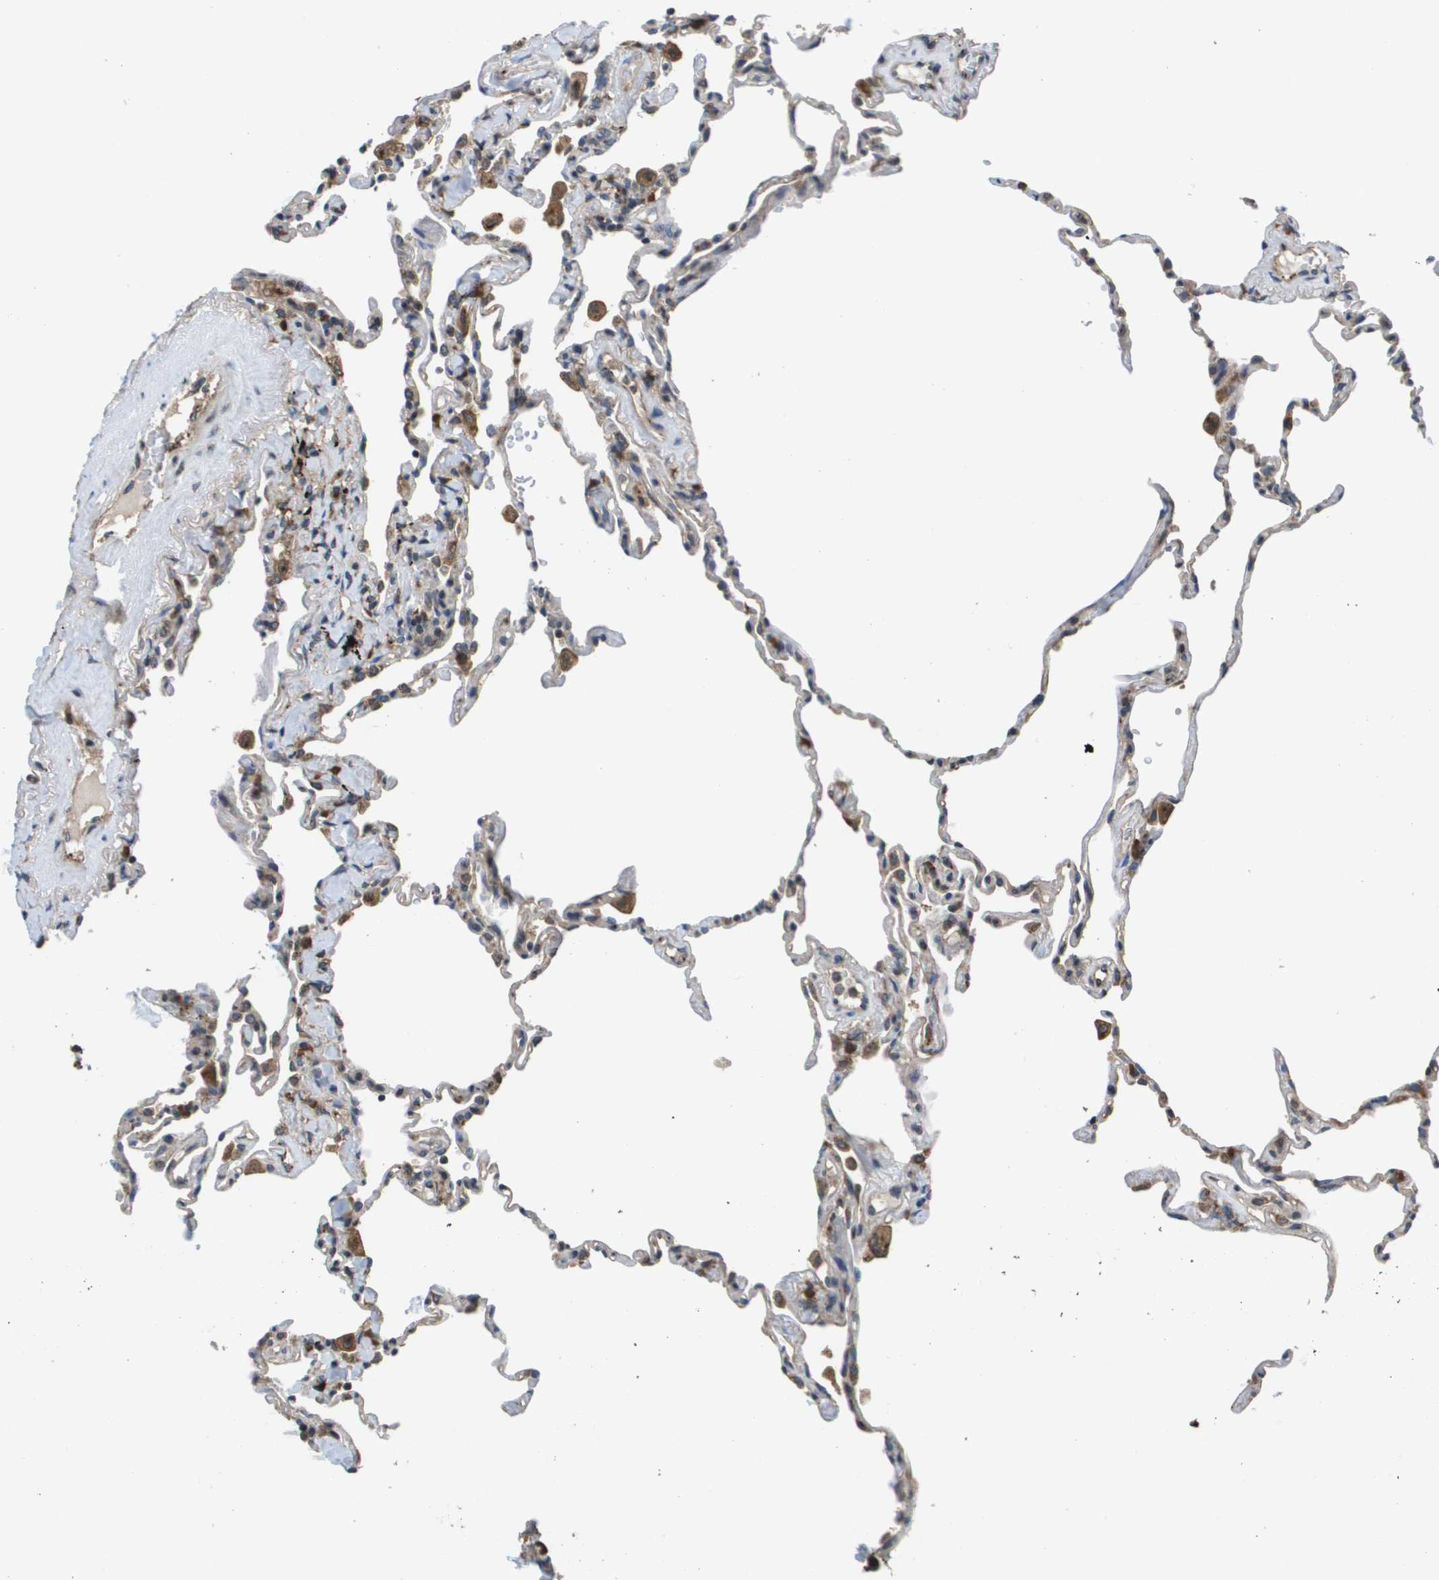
{"staining": {"intensity": "weak", "quantity": "<25%", "location": "cytoplasmic/membranous"}, "tissue": "lung", "cell_type": "Alveolar cells", "image_type": "normal", "snomed": [{"axis": "morphology", "description": "Normal tissue, NOS"}, {"axis": "topography", "description": "Lung"}], "caption": "IHC histopathology image of normal lung stained for a protein (brown), which shows no positivity in alveolar cells.", "gene": "PCK1", "patient": {"sex": "male", "age": 59}}